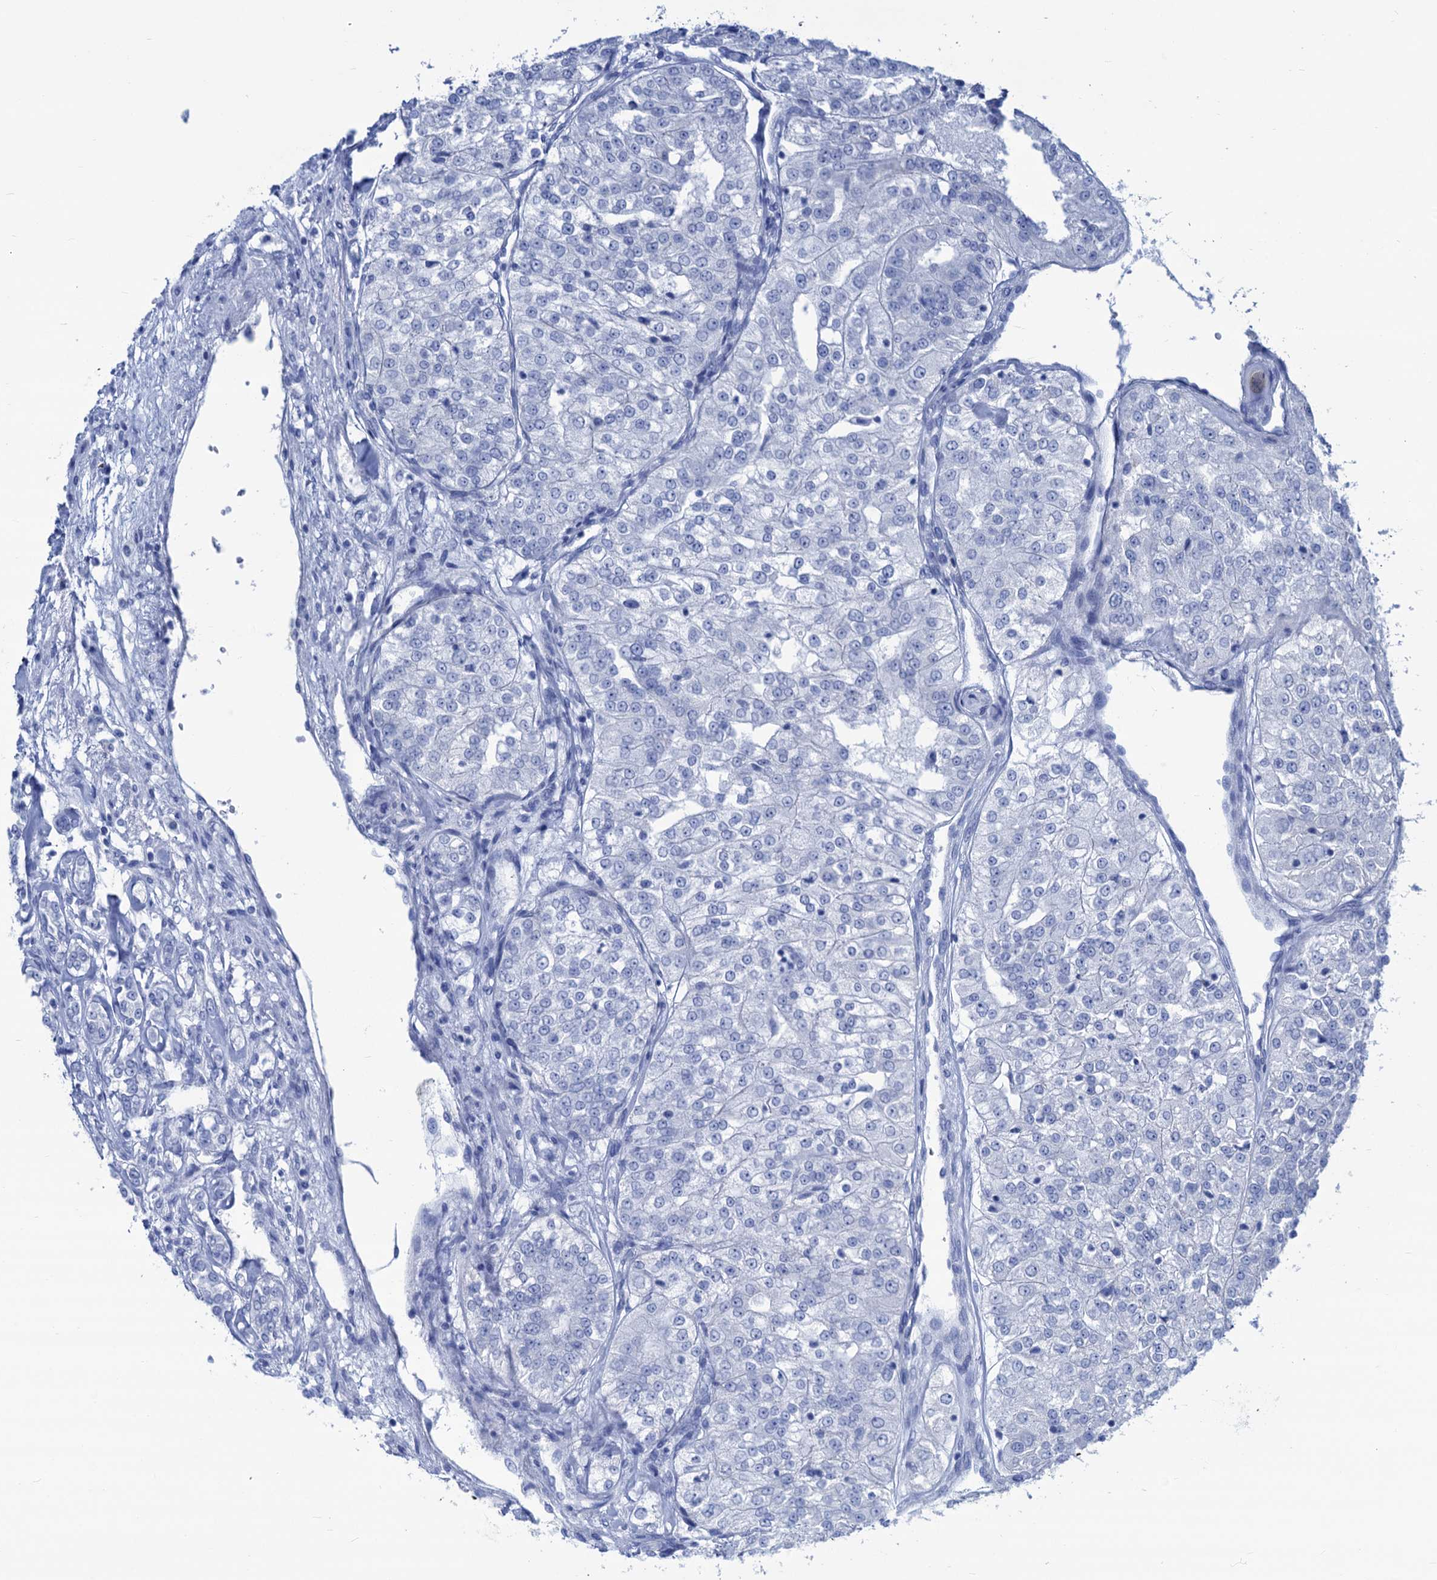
{"staining": {"intensity": "negative", "quantity": "none", "location": "none"}, "tissue": "renal cancer", "cell_type": "Tumor cells", "image_type": "cancer", "snomed": [{"axis": "morphology", "description": "Adenocarcinoma, NOS"}, {"axis": "topography", "description": "Kidney"}], "caption": "Immunohistochemistry micrograph of neoplastic tissue: renal cancer stained with DAB exhibits no significant protein positivity in tumor cells. The staining was performed using DAB (3,3'-diaminobenzidine) to visualize the protein expression in brown, while the nuclei were stained in blue with hematoxylin (Magnification: 20x).", "gene": "CABYR", "patient": {"sex": "female", "age": 63}}